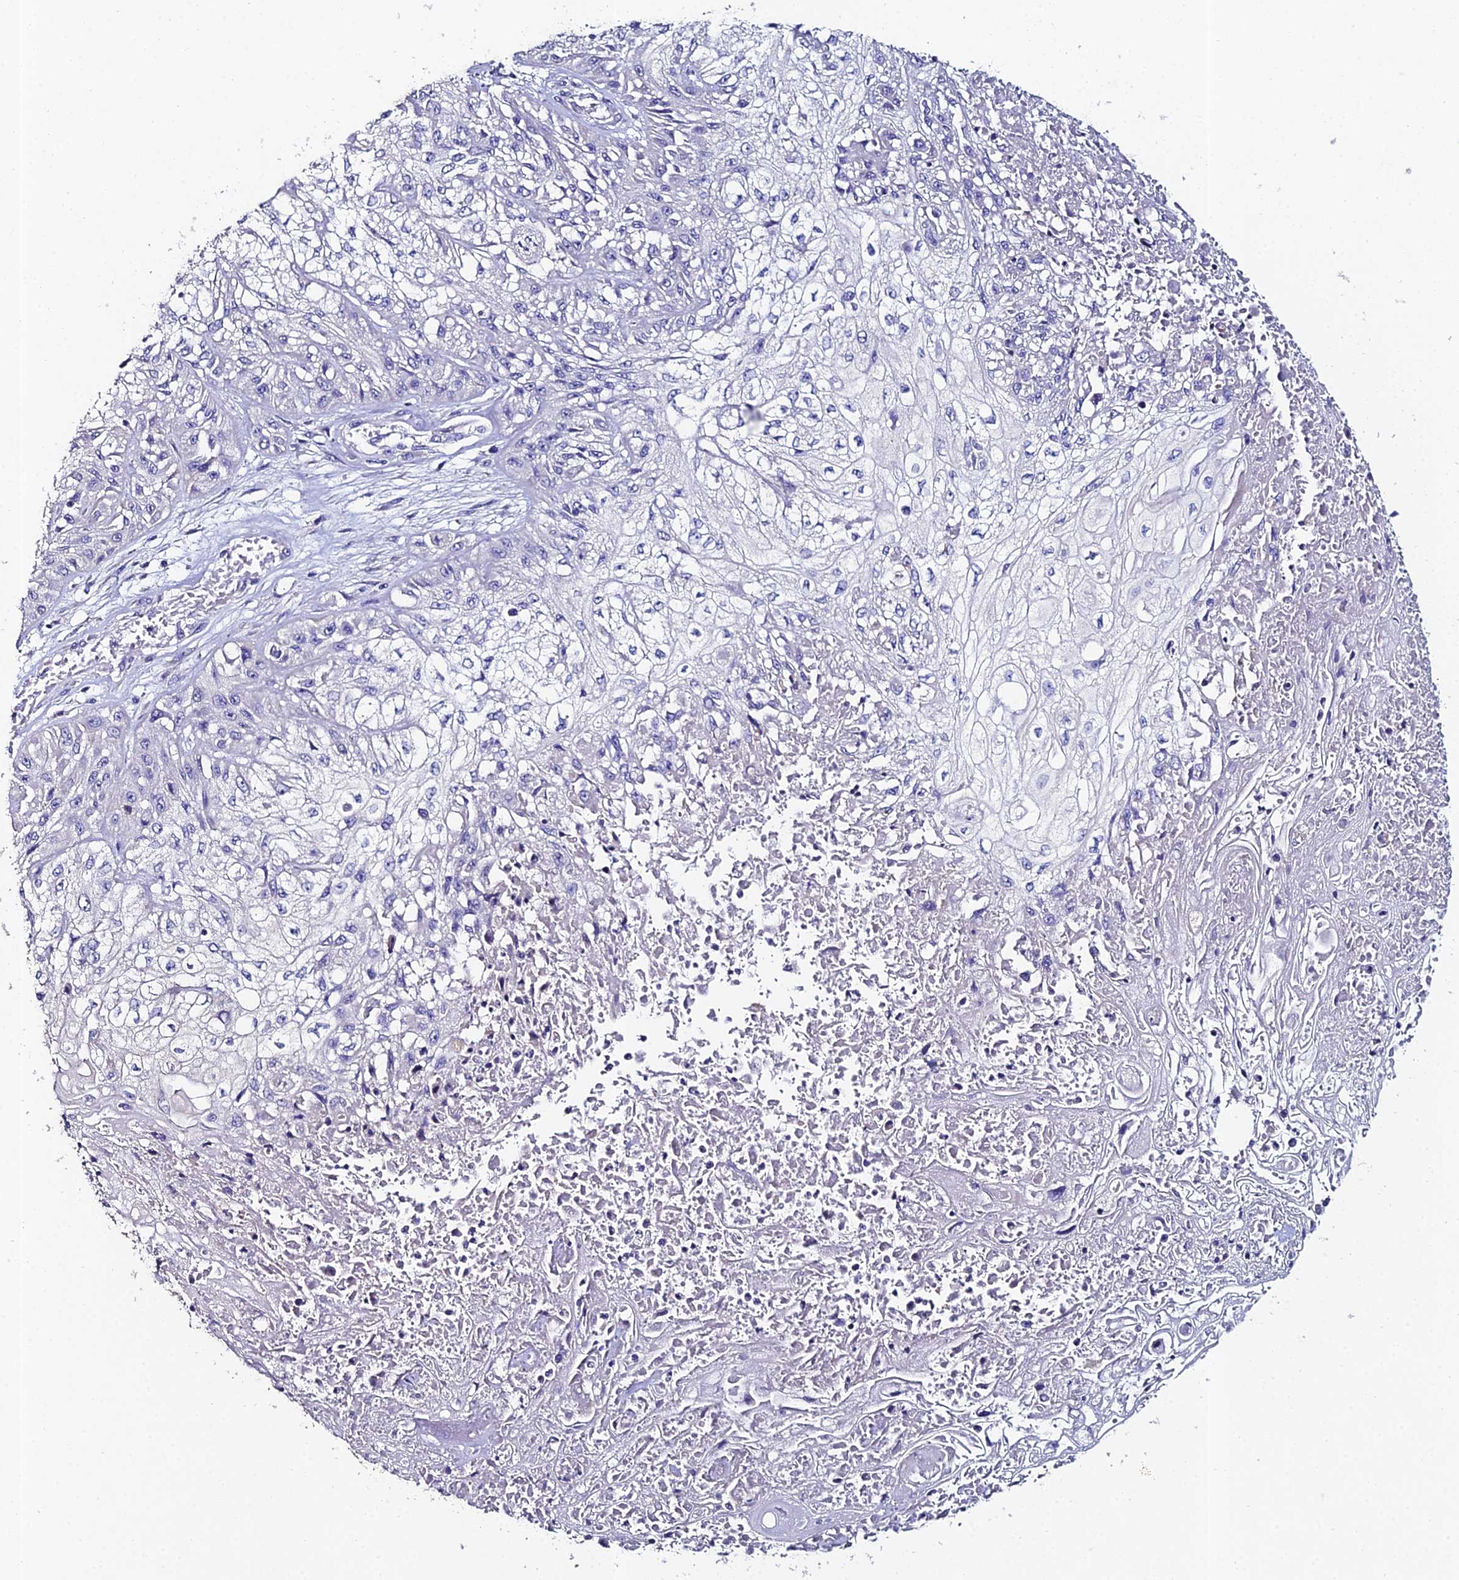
{"staining": {"intensity": "negative", "quantity": "none", "location": "none"}, "tissue": "skin cancer", "cell_type": "Tumor cells", "image_type": "cancer", "snomed": [{"axis": "morphology", "description": "Squamous cell carcinoma, NOS"}, {"axis": "morphology", "description": "Squamous cell carcinoma, metastatic, NOS"}, {"axis": "topography", "description": "Skin"}, {"axis": "topography", "description": "Lymph node"}], "caption": "The IHC photomicrograph has no significant expression in tumor cells of skin cancer tissue. (DAB immunohistochemistry, high magnification).", "gene": "ESRRG", "patient": {"sex": "male", "age": 75}}